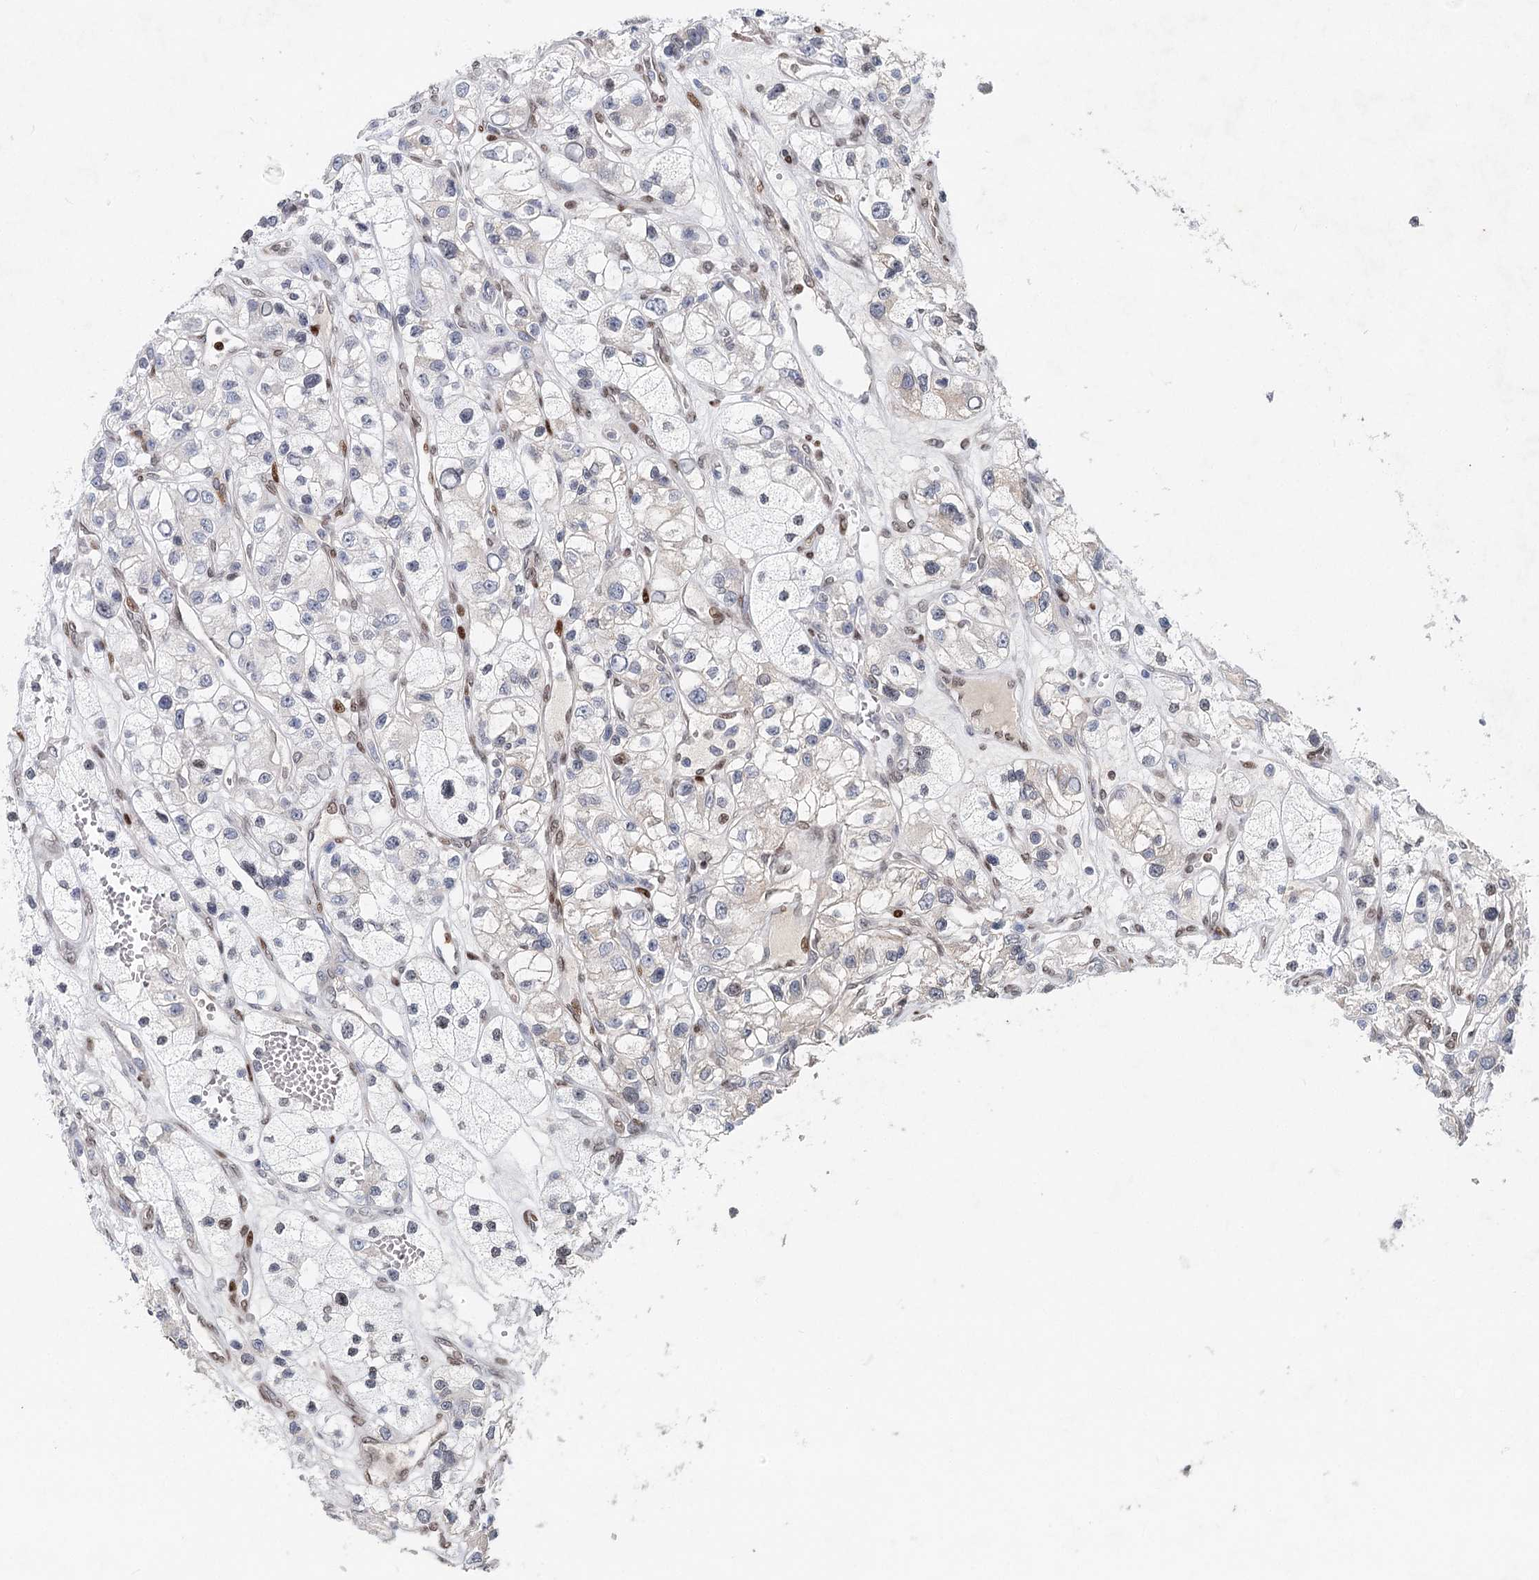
{"staining": {"intensity": "negative", "quantity": "none", "location": "none"}, "tissue": "renal cancer", "cell_type": "Tumor cells", "image_type": "cancer", "snomed": [{"axis": "morphology", "description": "Adenocarcinoma, NOS"}, {"axis": "topography", "description": "Kidney"}], "caption": "There is no significant expression in tumor cells of renal cancer.", "gene": "FRMD4A", "patient": {"sex": "female", "age": 57}}